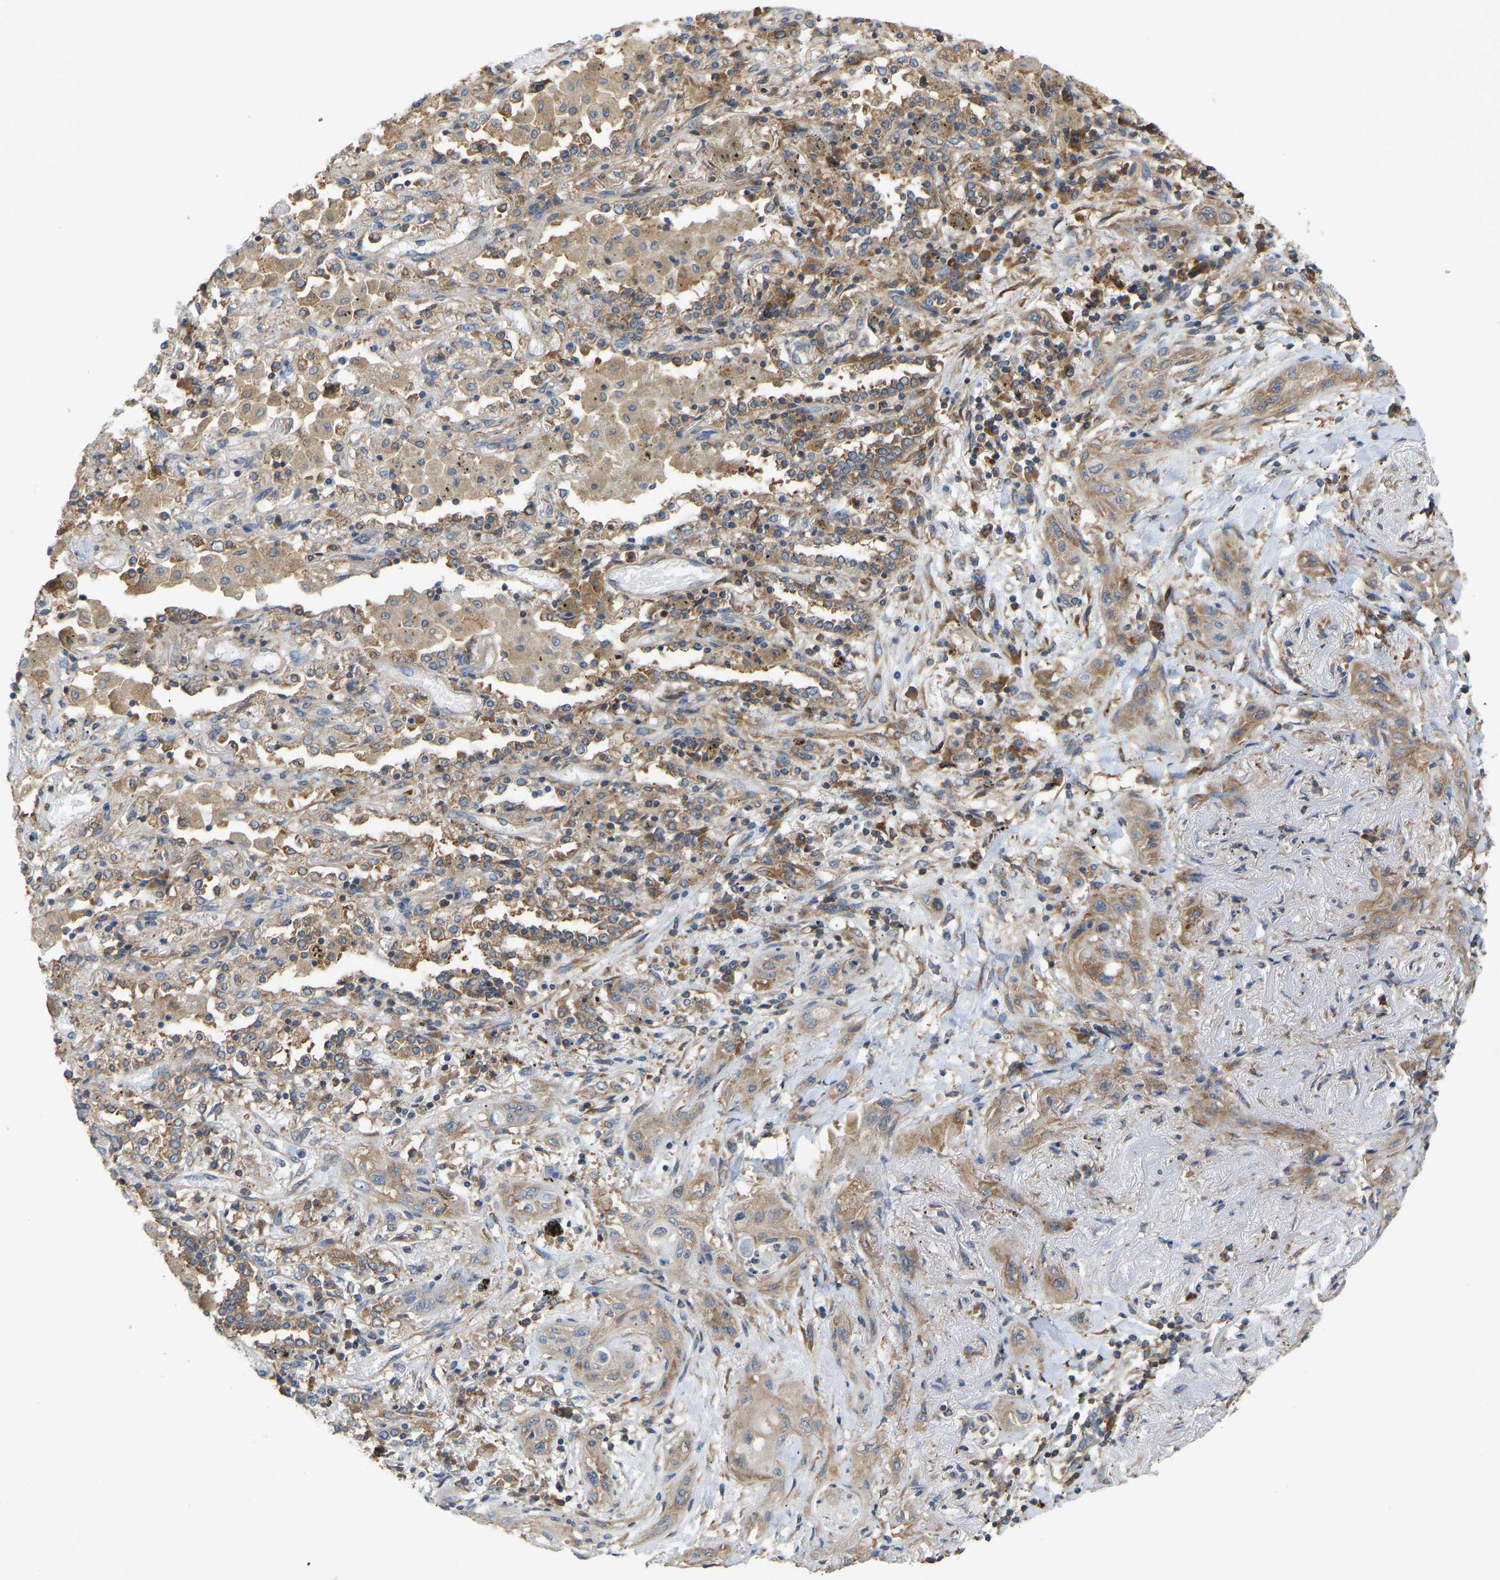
{"staining": {"intensity": "moderate", "quantity": ">75%", "location": "cytoplasmic/membranous"}, "tissue": "lung cancer", "cell_type": "Tumor cells", "image_type": "cancer", "snomed": [{"axis": "morphology", "description": "Squamous cell carcinoma, NOS"}, {"axis": "topography", "description": "Lung"}], "caption": "Human lung squamous cell carcinoma stained for a protein (brown) shows moderate cytoplasmic/membranous positive staining in approximately >75% of tumor cells.", "gene": "RPS6KB2", "patient": {"sex": "female", "age": 47}}